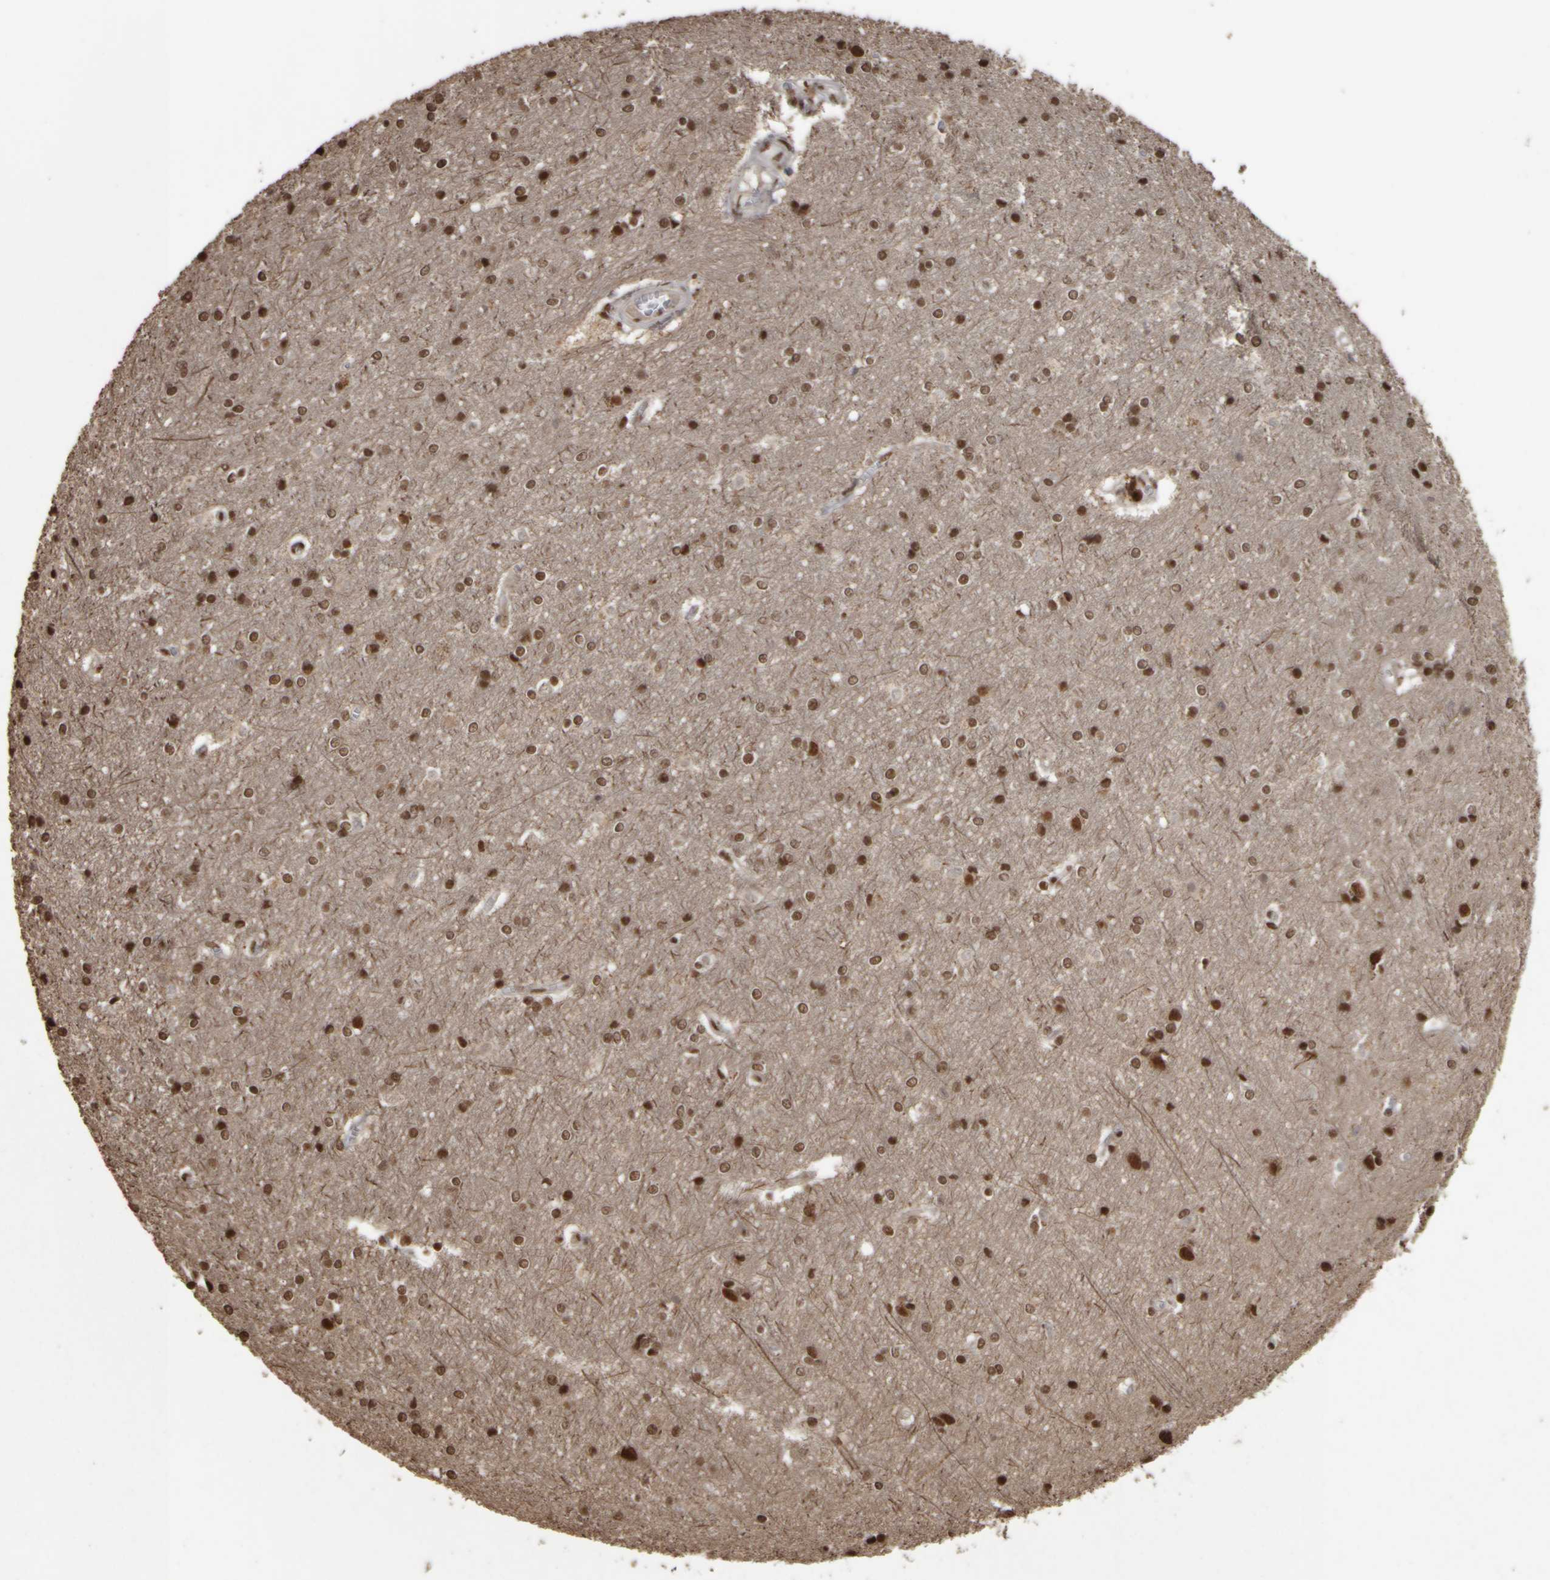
{"staining": {"intensity": "moderate", "quantity": ">75%", "location": "nuclear"}, "tissue": "cerebral cortex", "cell_type": "Endothelial cells", "image_type": "normal", "snomed": [{"axis": "morphology", "description": "Normal tissue, NOS"}, {"axis": "topography", "description": "Cerebral cortex"}], "caption": "Immunohistochemical staining of unremarkable human cerebral cortex demonstrates medium levels of moderate nuclear staining in about >75% of endothelial cells. (Stains: DAB in brown, nuclei in blue, Microscopy: brightfield microscopy at high magnification).", "gene": "ZFHX4", "patient": {"sex": "male", "age": 54}}